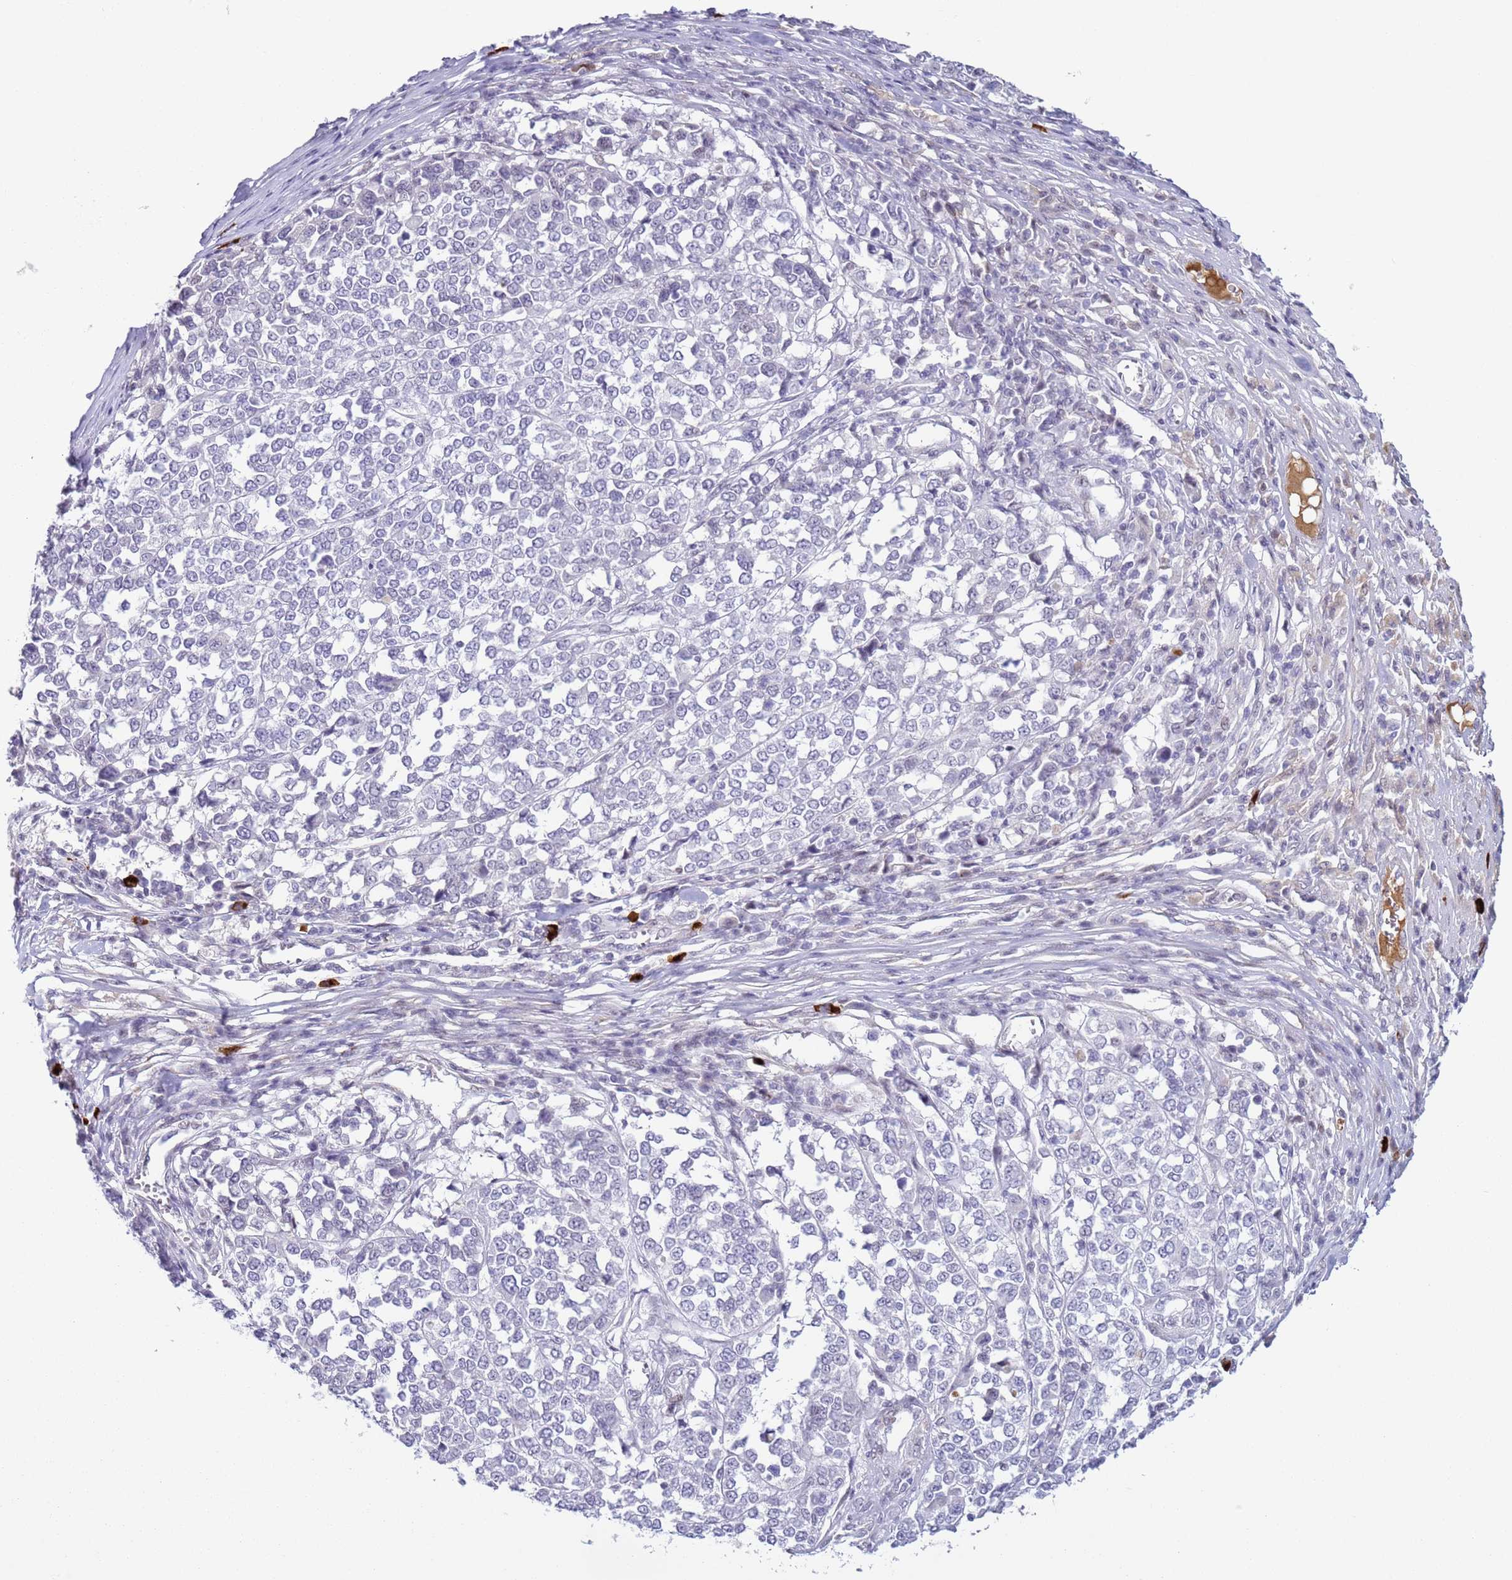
{"staining": {"intensity": "negative", "quantity": "none", "location": "none"}, "tissue": "melanoma", "cell_type": "Tumor cells", "image_type": "cancer", "snomed": [{"axis": "morphology", "description": "Malignant melanoma, Metastatic site"}, {"axis": "topography", "description": "Lymph node"}], "caption": "Immunohistochemistry image of neoplastic tissue: human melanoma stained with DAB (3,3'-diaminobenzidine) reveals no significant protein positivity in tumor cells.", "gene": "NPAP1", "patient": {"sex": "male", "age": 44}}